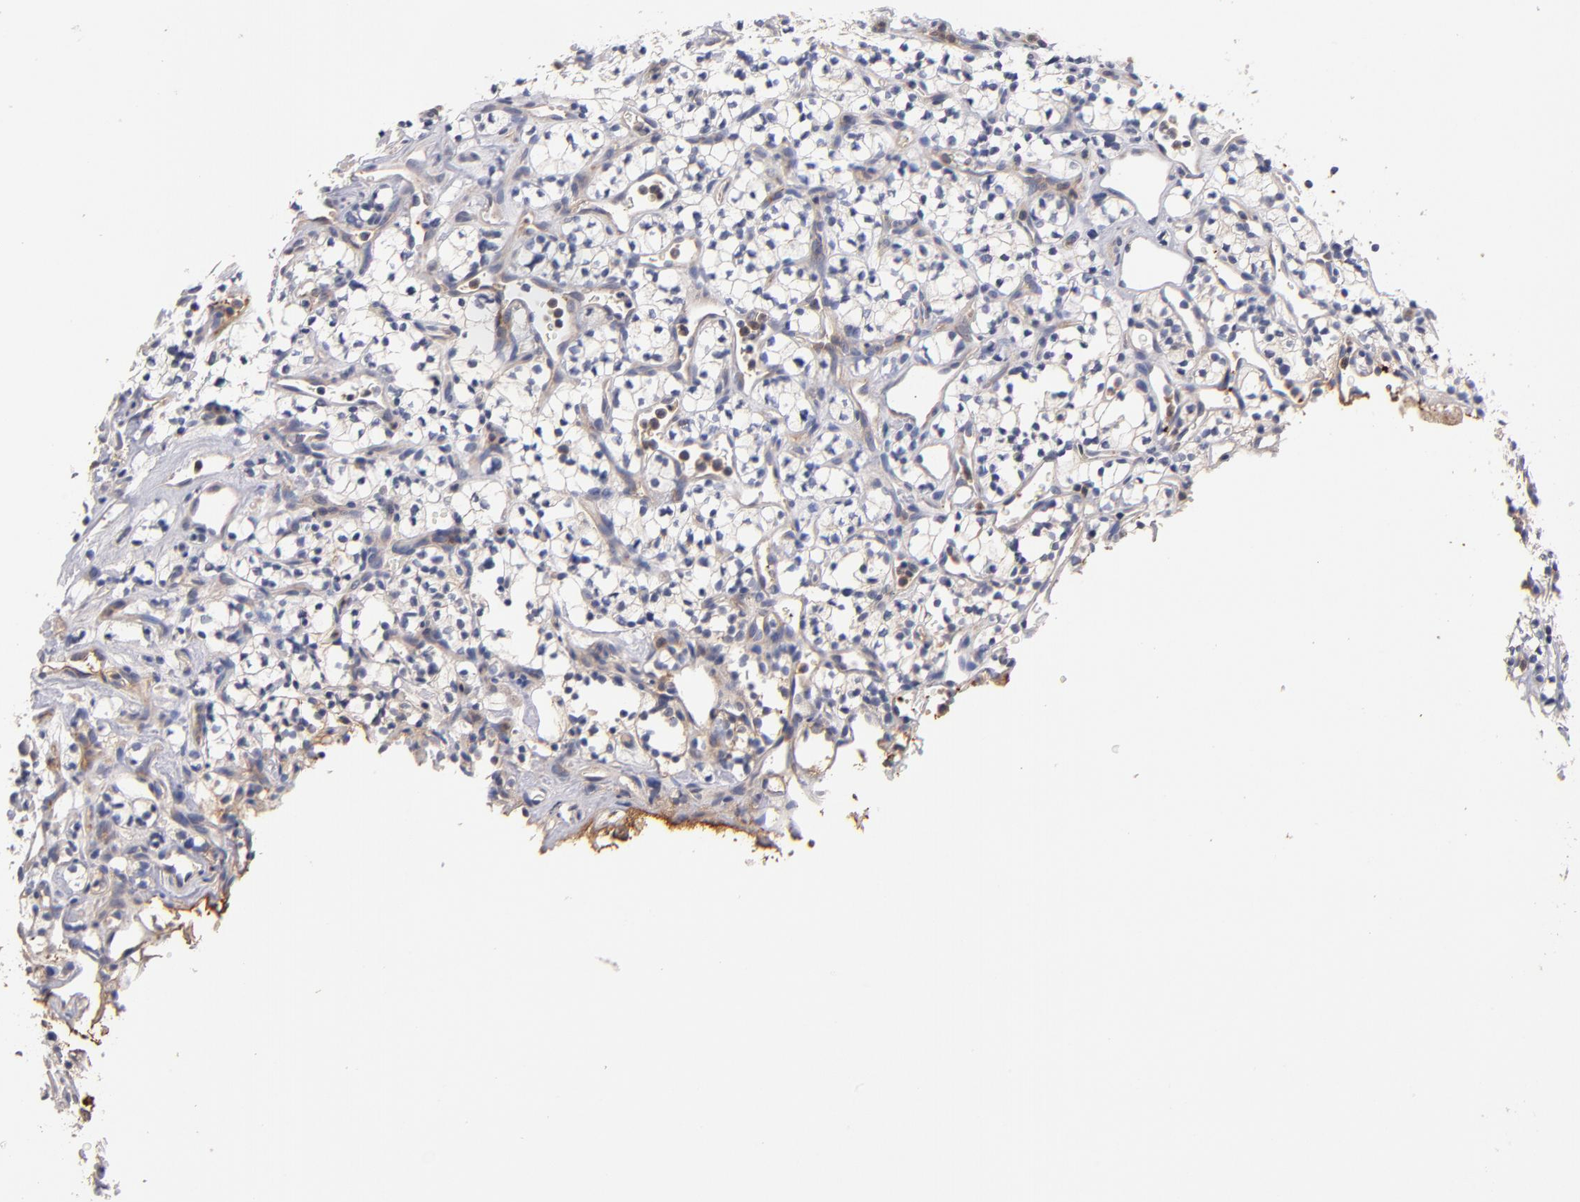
{"staining": {"intensity": "weak", "quantity": "25%-75%", "location": "cytoplasmic/membranous"}, "tissue": "renal cancer", "cell_type": "Tumor cells", "image_type": "cancer", "snomed": [{"axis": "morphology", "description": "Adenocarcinoma, NOS"}, {"axis": "topography", "description": "Kidney"}], "caption": "Immunohistochemistry (IHC) photomicrograph of neoplastic tissue: human renal adenocarcinoma stained using IHC reveals low levels of weak protein expression localized specifically in the cytoplasmic/membranous of tumor cells, appearing as a cytoplasmic/membranous brown color.", "gene": "DACT1", "patient": {"sex": "male", "age": 59}}